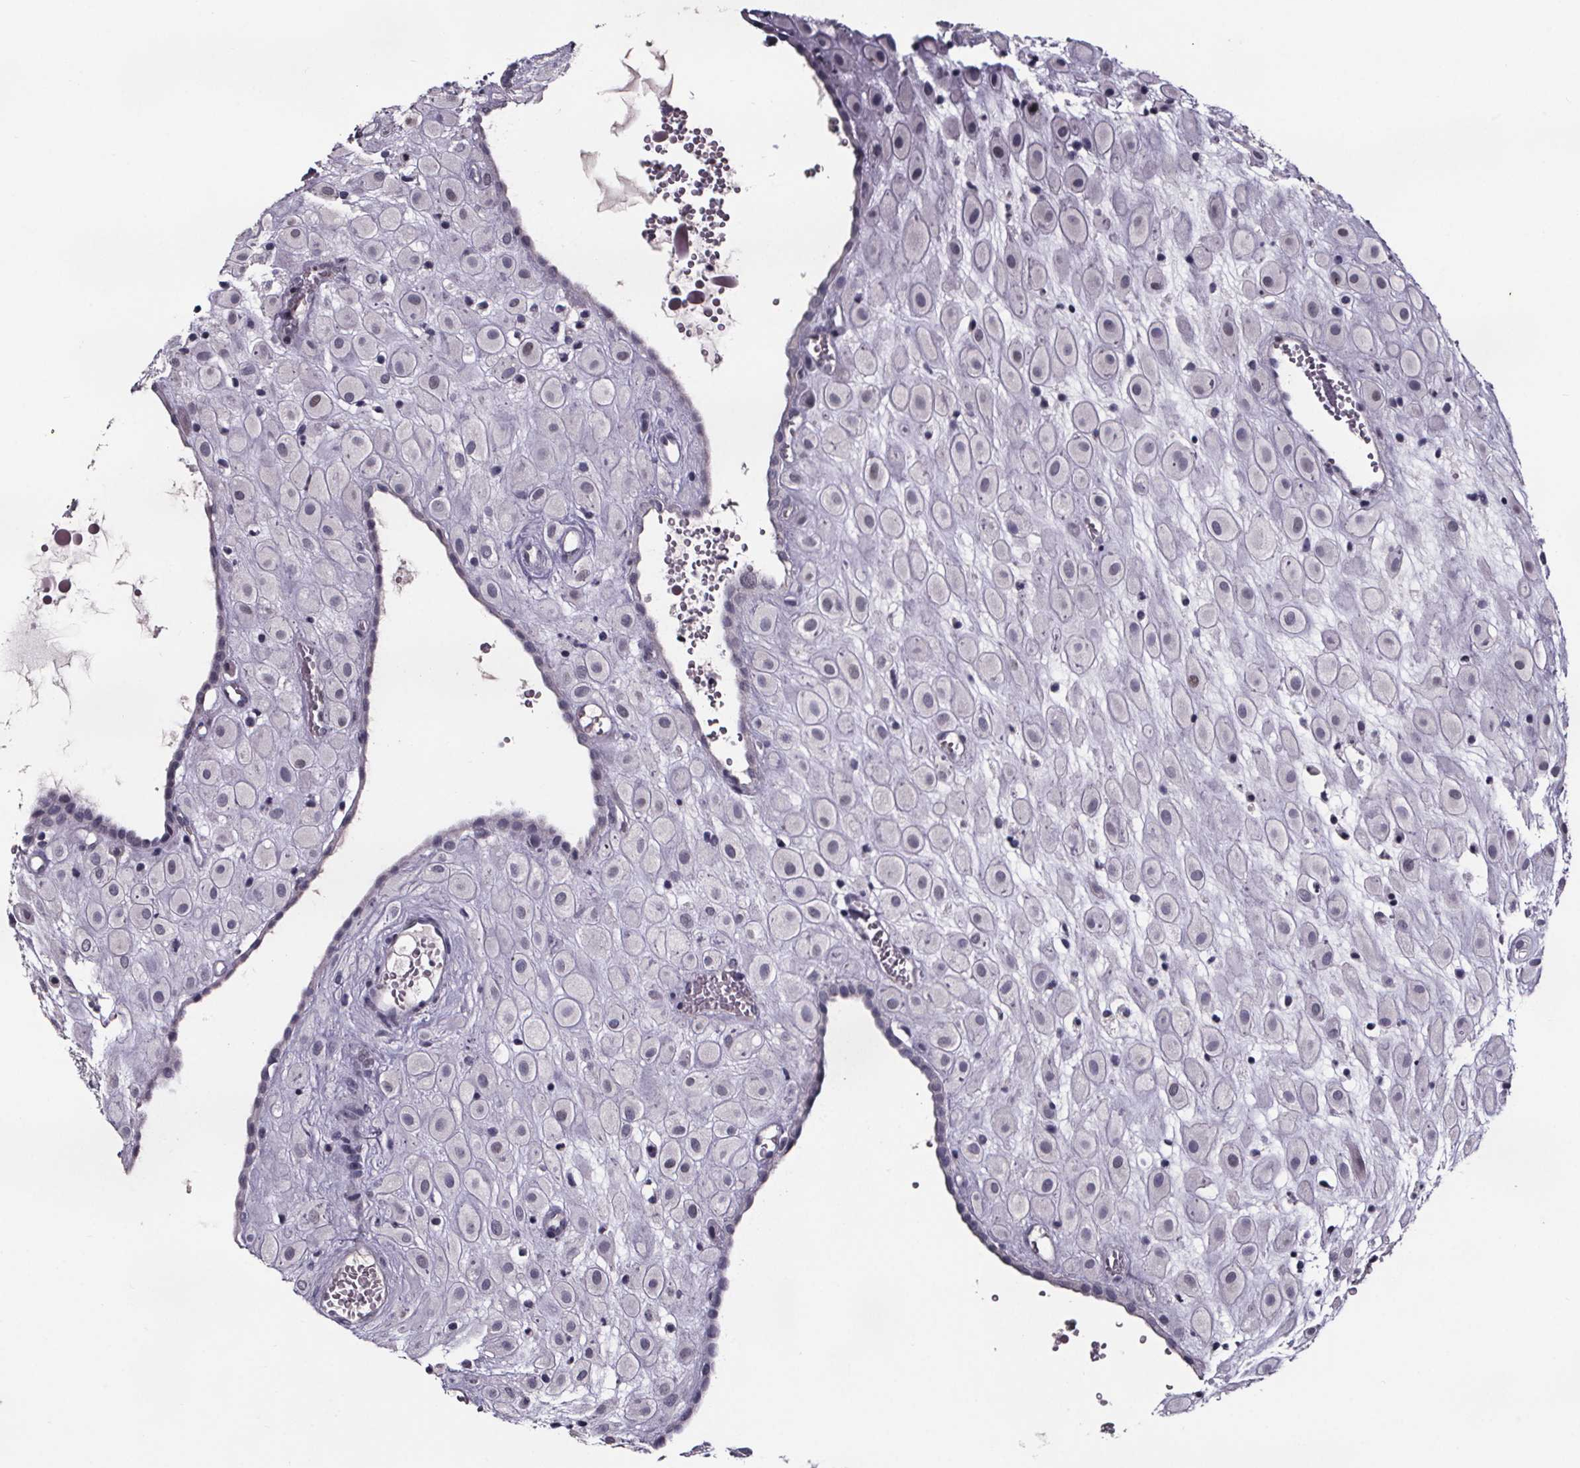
{"staining": {"intensity": "negative", "quantity": "none", "location": "none"}, "tissue": "placenta", "cell_type": "Decidual cells", "image_type": "normal", "snomed": [{"axis": "morphology", "description": "Normal tissue, NOS"}, {"axis": "topography", "description": "Placenta"}], "caption": "The immunohistochemistry micrograph has no significant positivity in decidual cells of placenta.", "gene": "AR", "patient": {"sex": "female", "age": 24}}